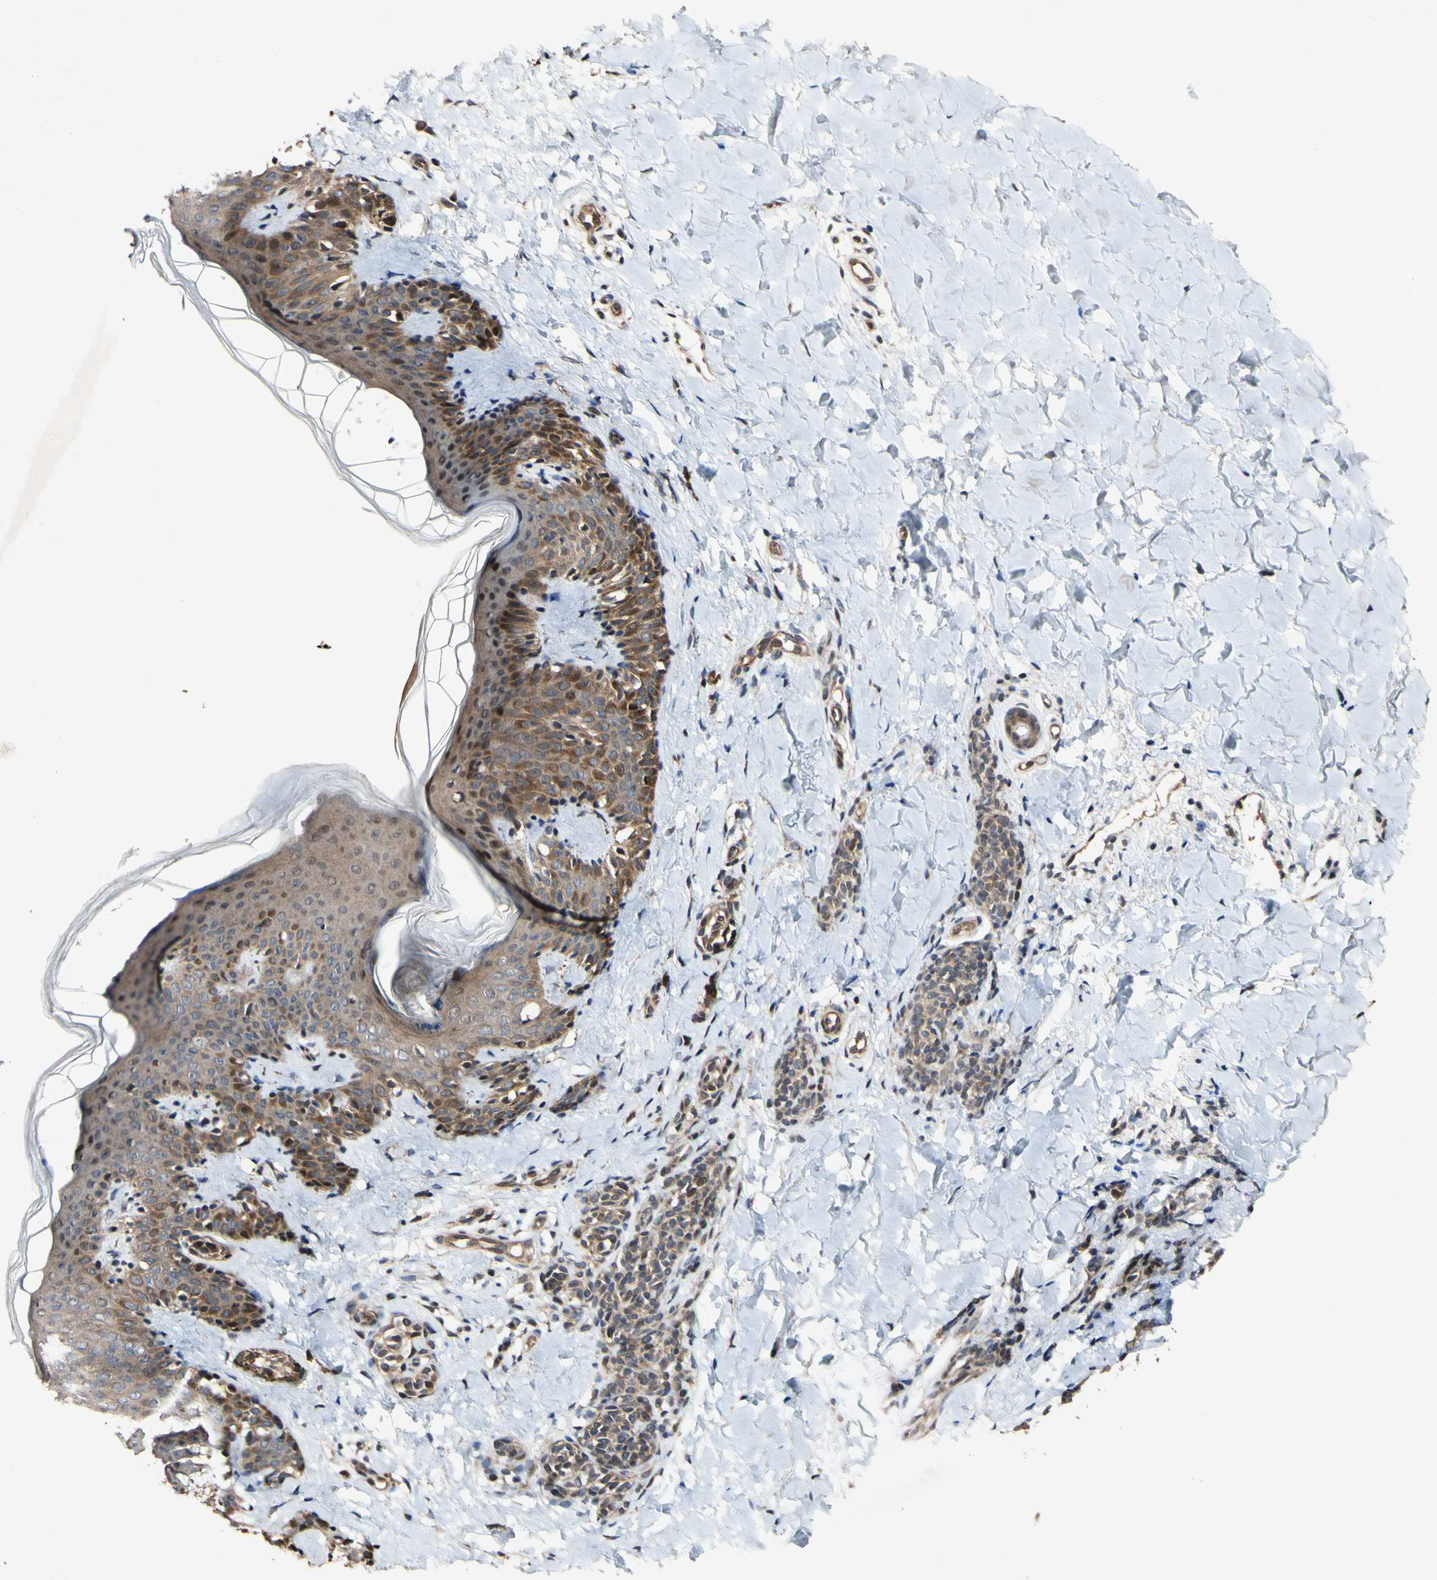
{"staining": {"intensity": "moderate", "quantity": ">75%", "location": "cytoplasmic/membranous"}, "tissue": "skin", "cell_type": "Fibroblasts", "image_type": "normal", "snomed": [{"axis": "morphology", "description": "Normal tissue, NOS"}, {"axis": "topography", "description": "Skin"}], "caption": "Fibroblasts demonstrate medium levels of moderate cytoplasmic/membranous staining in approximately >75% of cells in normal skin. Using DAB (3,3'-diaminobenzidine) (brown) and hematoxylin (blue) stains, captured at high magnification using brightfield microscopy.", "gene": "CSNK1E", "patient": {"sex": "male", "age": 16}}